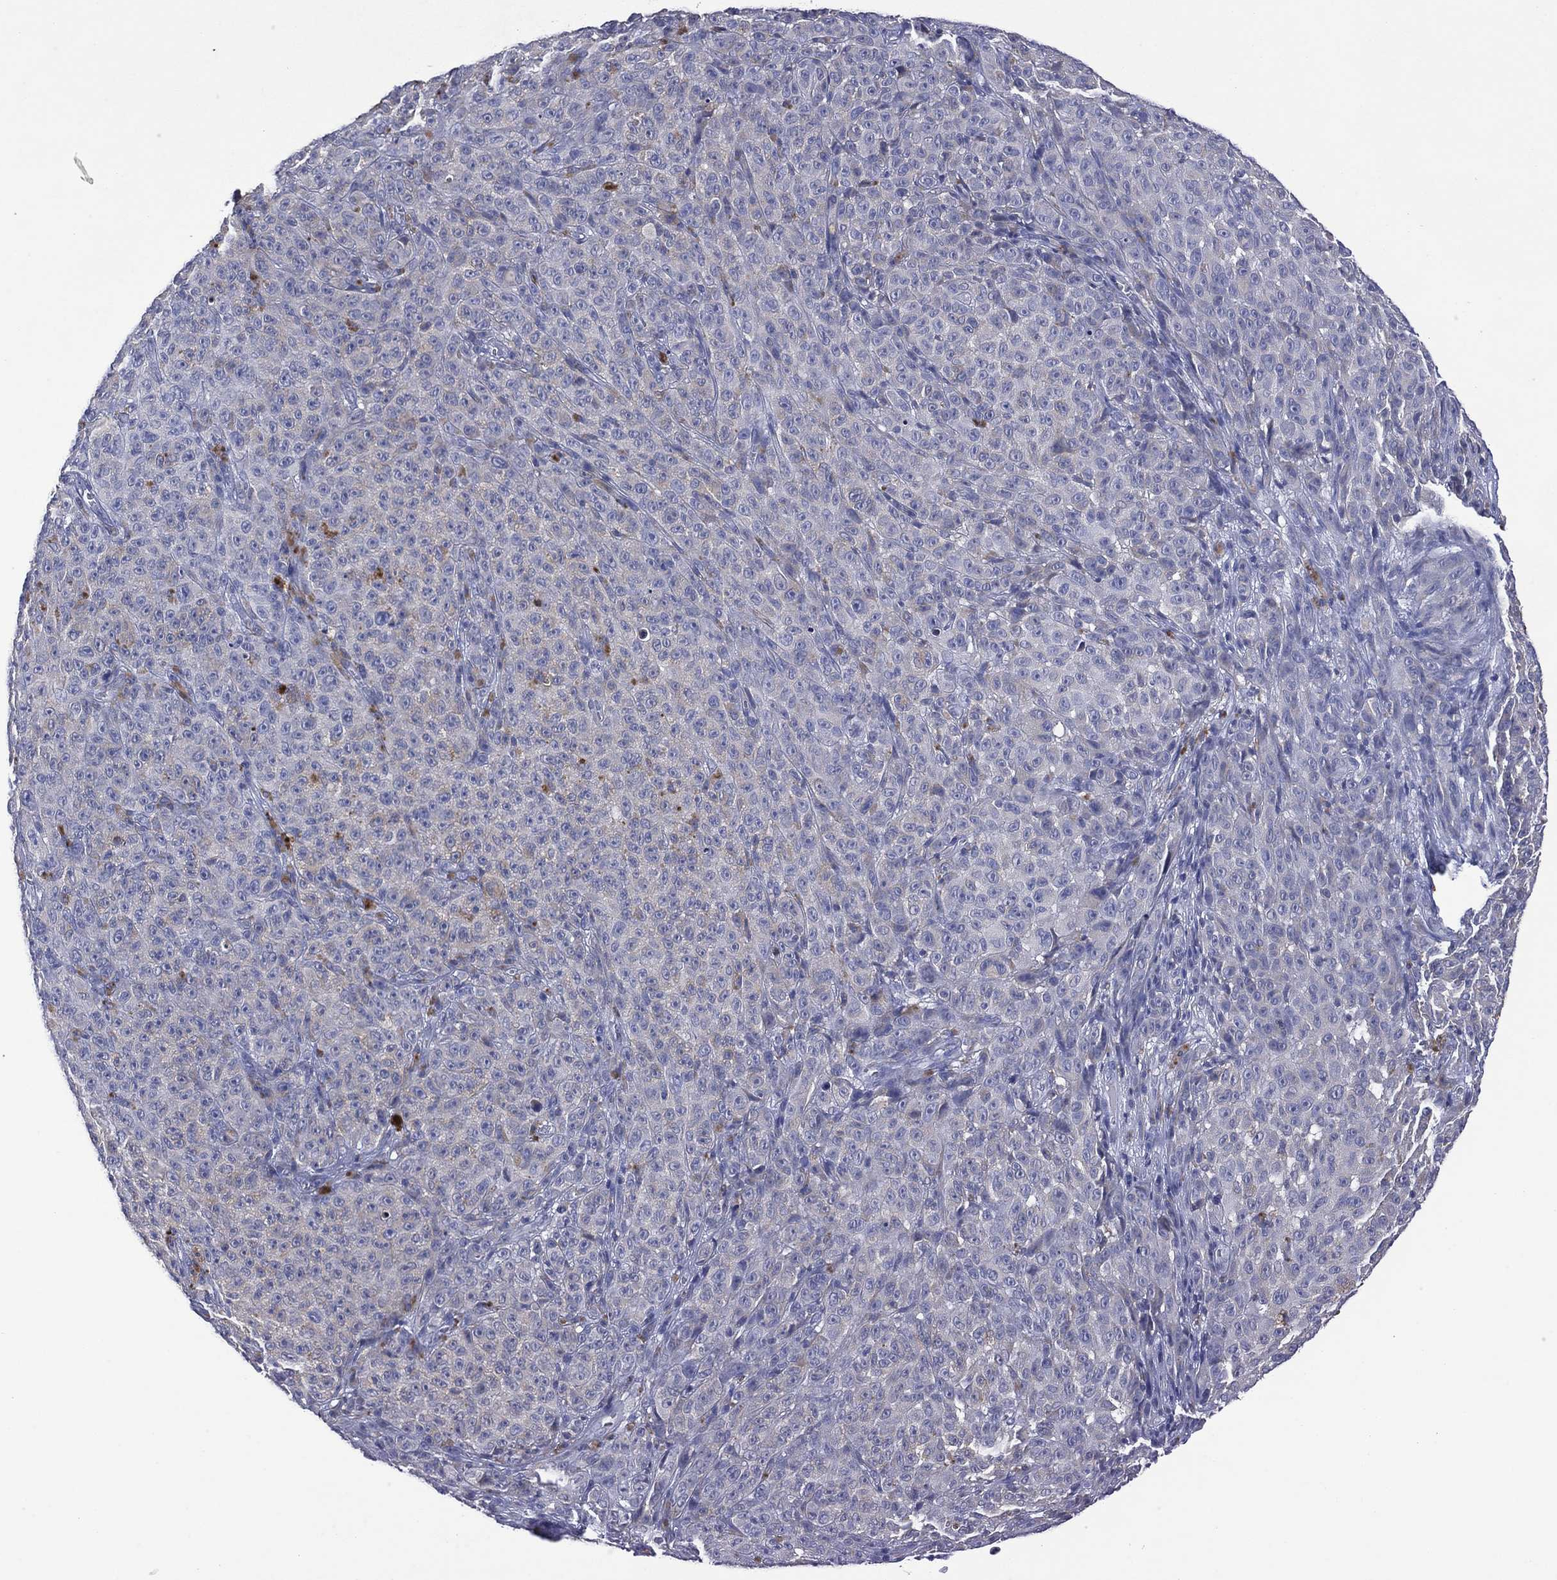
{"staining": {"intensity": "negative", "quantity": "none", "location": "none"}, "tissue": "melanoma", "cell_type": "Tumor cells", "image_type": "cancer", "snomed": [{"axis": "morphology", "description": "Malignant melanoma, NOS"}, {"axis": "topography", "description": "Skin"}], "caption": "Immunohistochemistry micrograph of malignant melanoma stained for a protein (brown), which shows no staining in tumor cells.", "gene": "ASB10", "patient": {"sex": "female", "age": 82}}